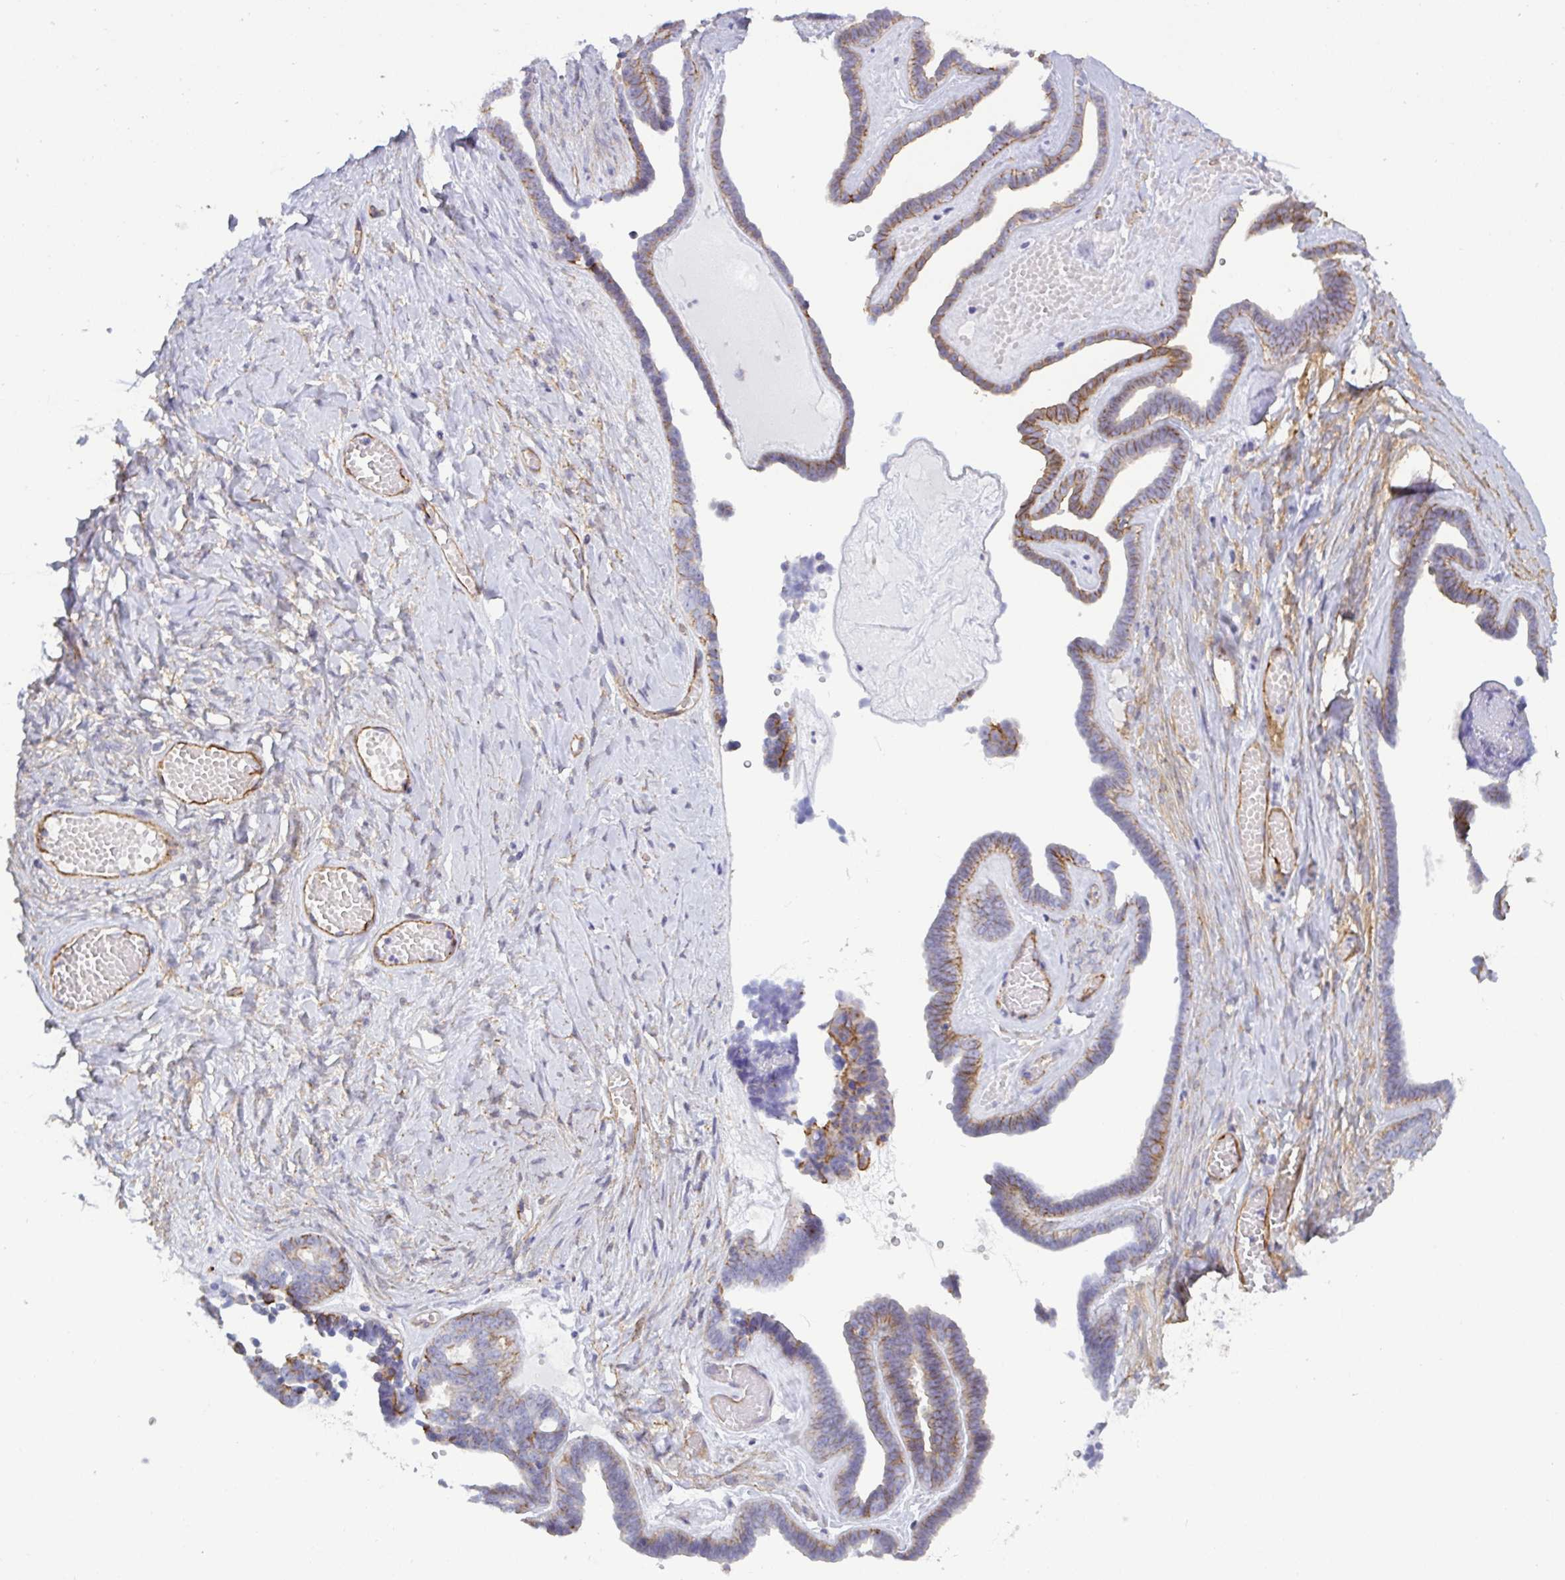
{"staining": {"intensity": "weak", "quantity": "25%-75%", "location": "cytoplasmic/membranous"}, "tissue": "ovarian cancer", "cell_type": "Tumor cells", "image_type": "cancer", "snomed": [{"axis": "morphology", "description": "Cystadenocarcinoma, serous, NOS"}, {"axis": "topography", "description": "Ovary"}], "caption": "Immunohistochemistry (DAB (3,3'-diaminobenzidine)) staining of human serous cystadenocarcinoma (ovarian) reveals weak cytoplasmic/membranous protein positivity in approximately 25%-75% of tumor cells.", "gene": "LIMA1", "patient": {"sex": "female", "age": 71}}